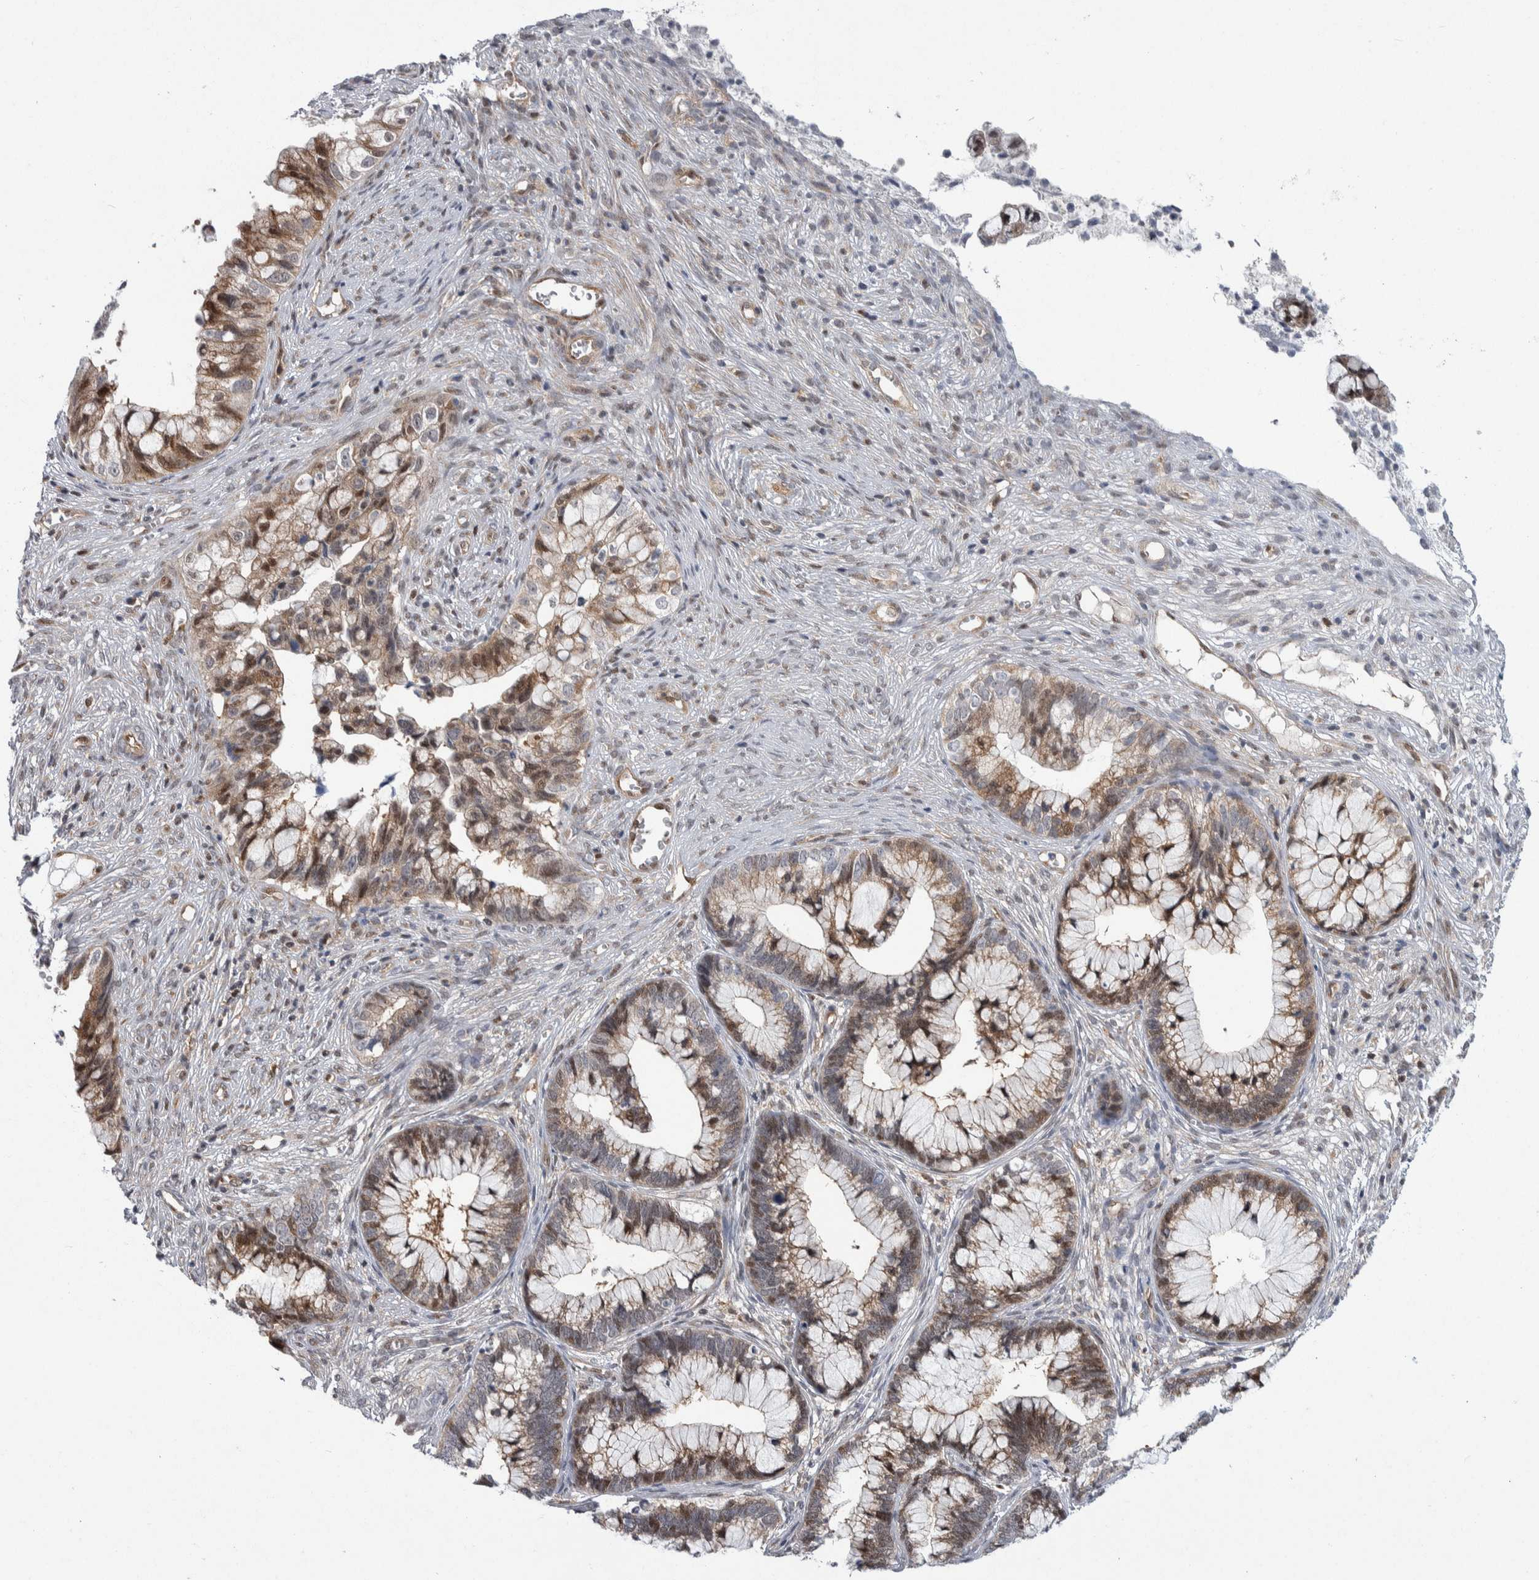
{"staining": {"intensity": "moderate", "quantity": "<25%", "location": "cytoplasmic/membranous,nuclear"}, "tissue": "cervical cancer", "cell_type": "Tumor cells", "image_type": "cancer", "snomed": [{"axis": "morphology", "description": "Adenocarcinoma, NOS"}, {"axis": "topography", "description": "Cervix"}], "caption": "High-power microscopy captured an immunohistochemistry micrograph of adenocarcinoma (cervical), revealing moderate cytoplasmic/membranous and nuclear positivity in approximately <25% of tumor cells.", "gene": "PTPA", "patient": {"sex": "female", "age": 44}}